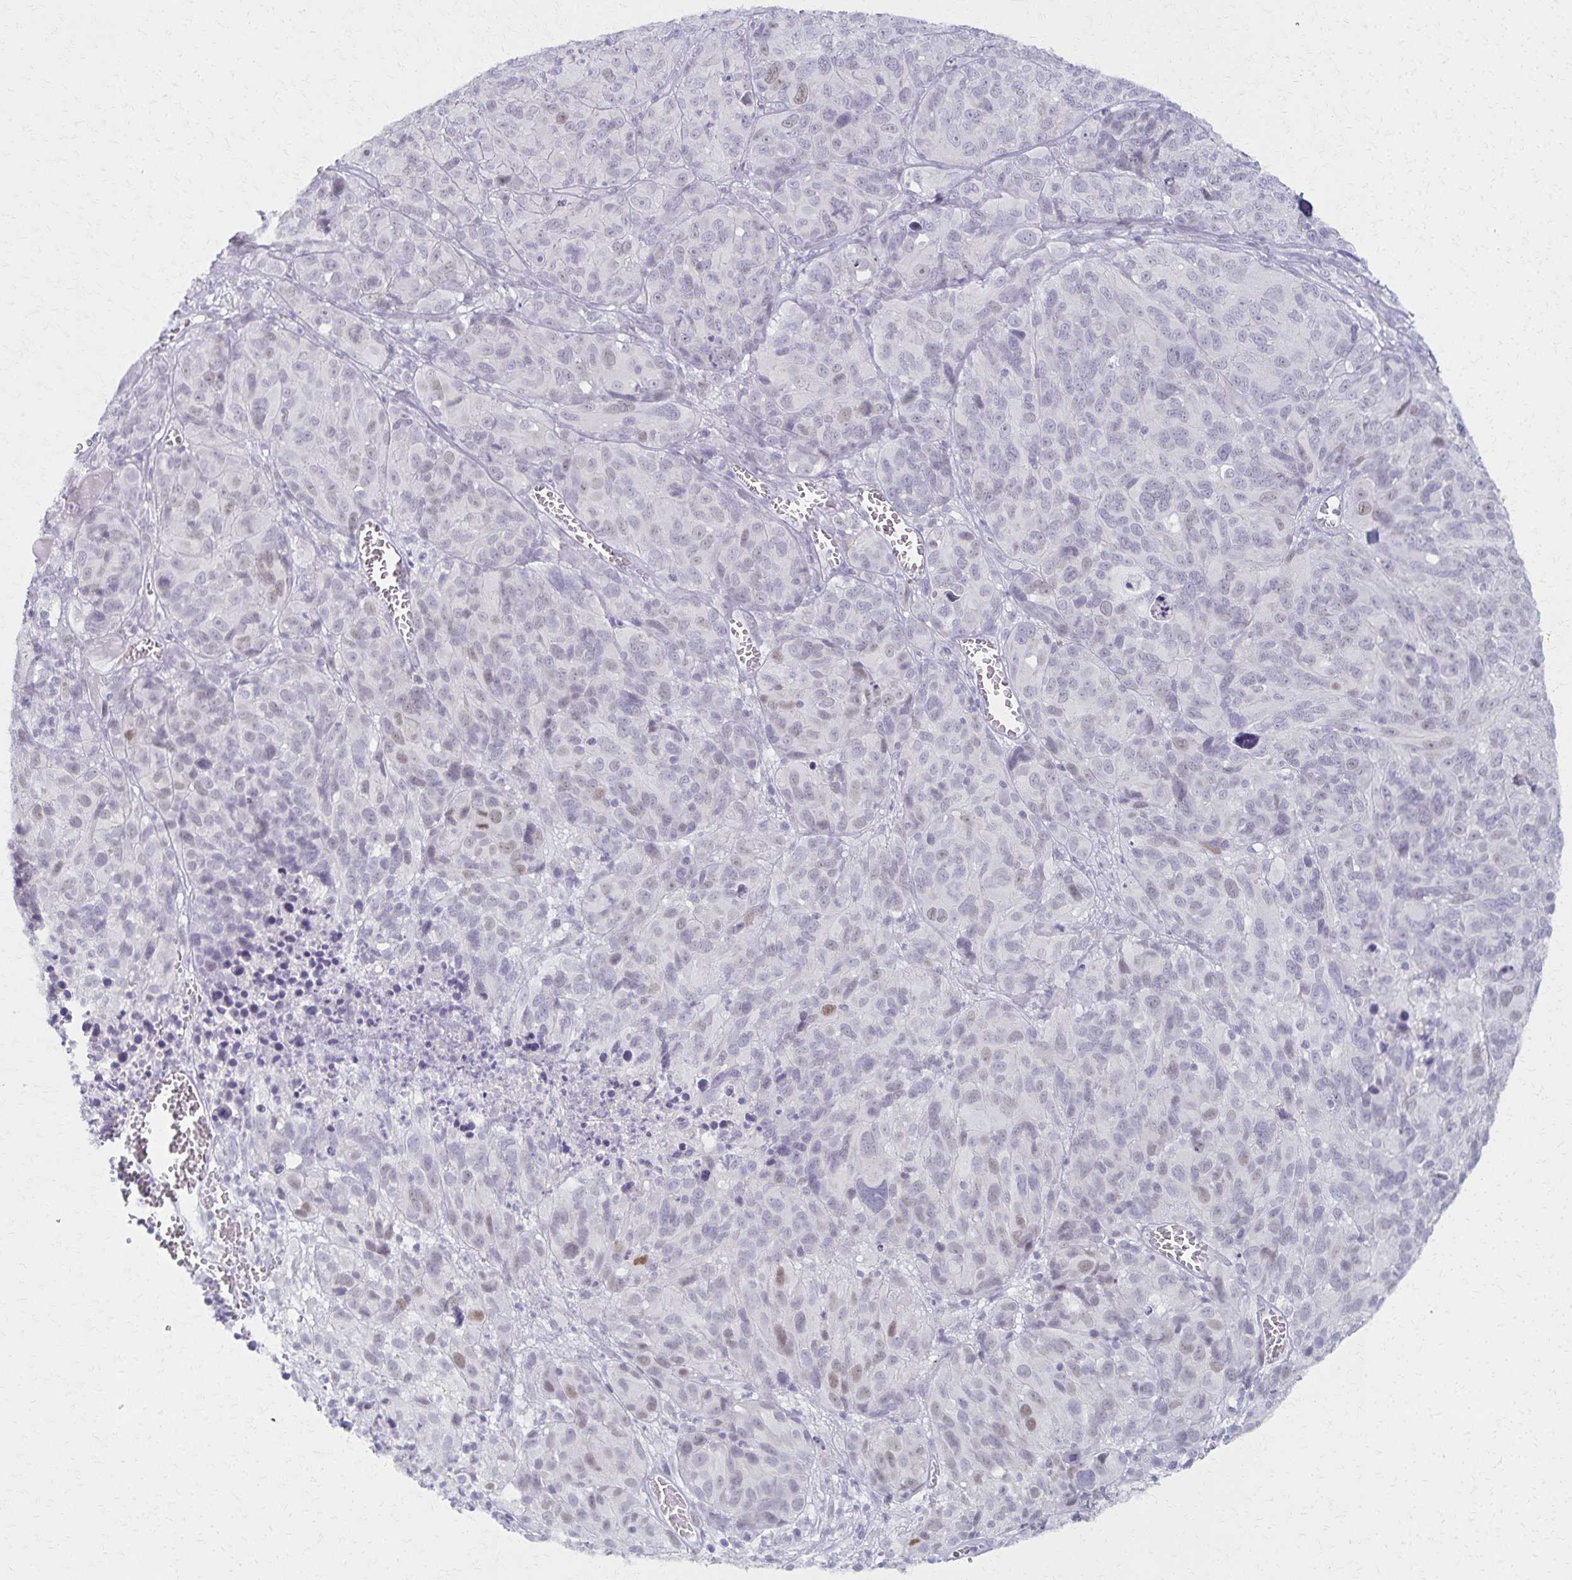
{"staining": {"intensity": "weak", "quantity": "<25%", "location": "nuclear"}, "tissue": "melanoma", "cell_type": "Tumor cells", "image_type": "cancer", "snomed": [{"axis": "morphology", "description": "Malignant melanoma, NOS"}, {"axis": "topography", "description": "Skin"}], "caption": "An immunohistochemistry (IHC) image of malignant melanoma is shown. There is no staining in tumor cells of malignant melanoma. The staining was performed using DAB (3,3'-diaminobenzidine) to visualize the protein expression in brown, while the nuclei were stained in blue with hematoxylin (Magnification: 20x).", "gene": "MORC4", "patient": {"sex": "male", "age": 51}}